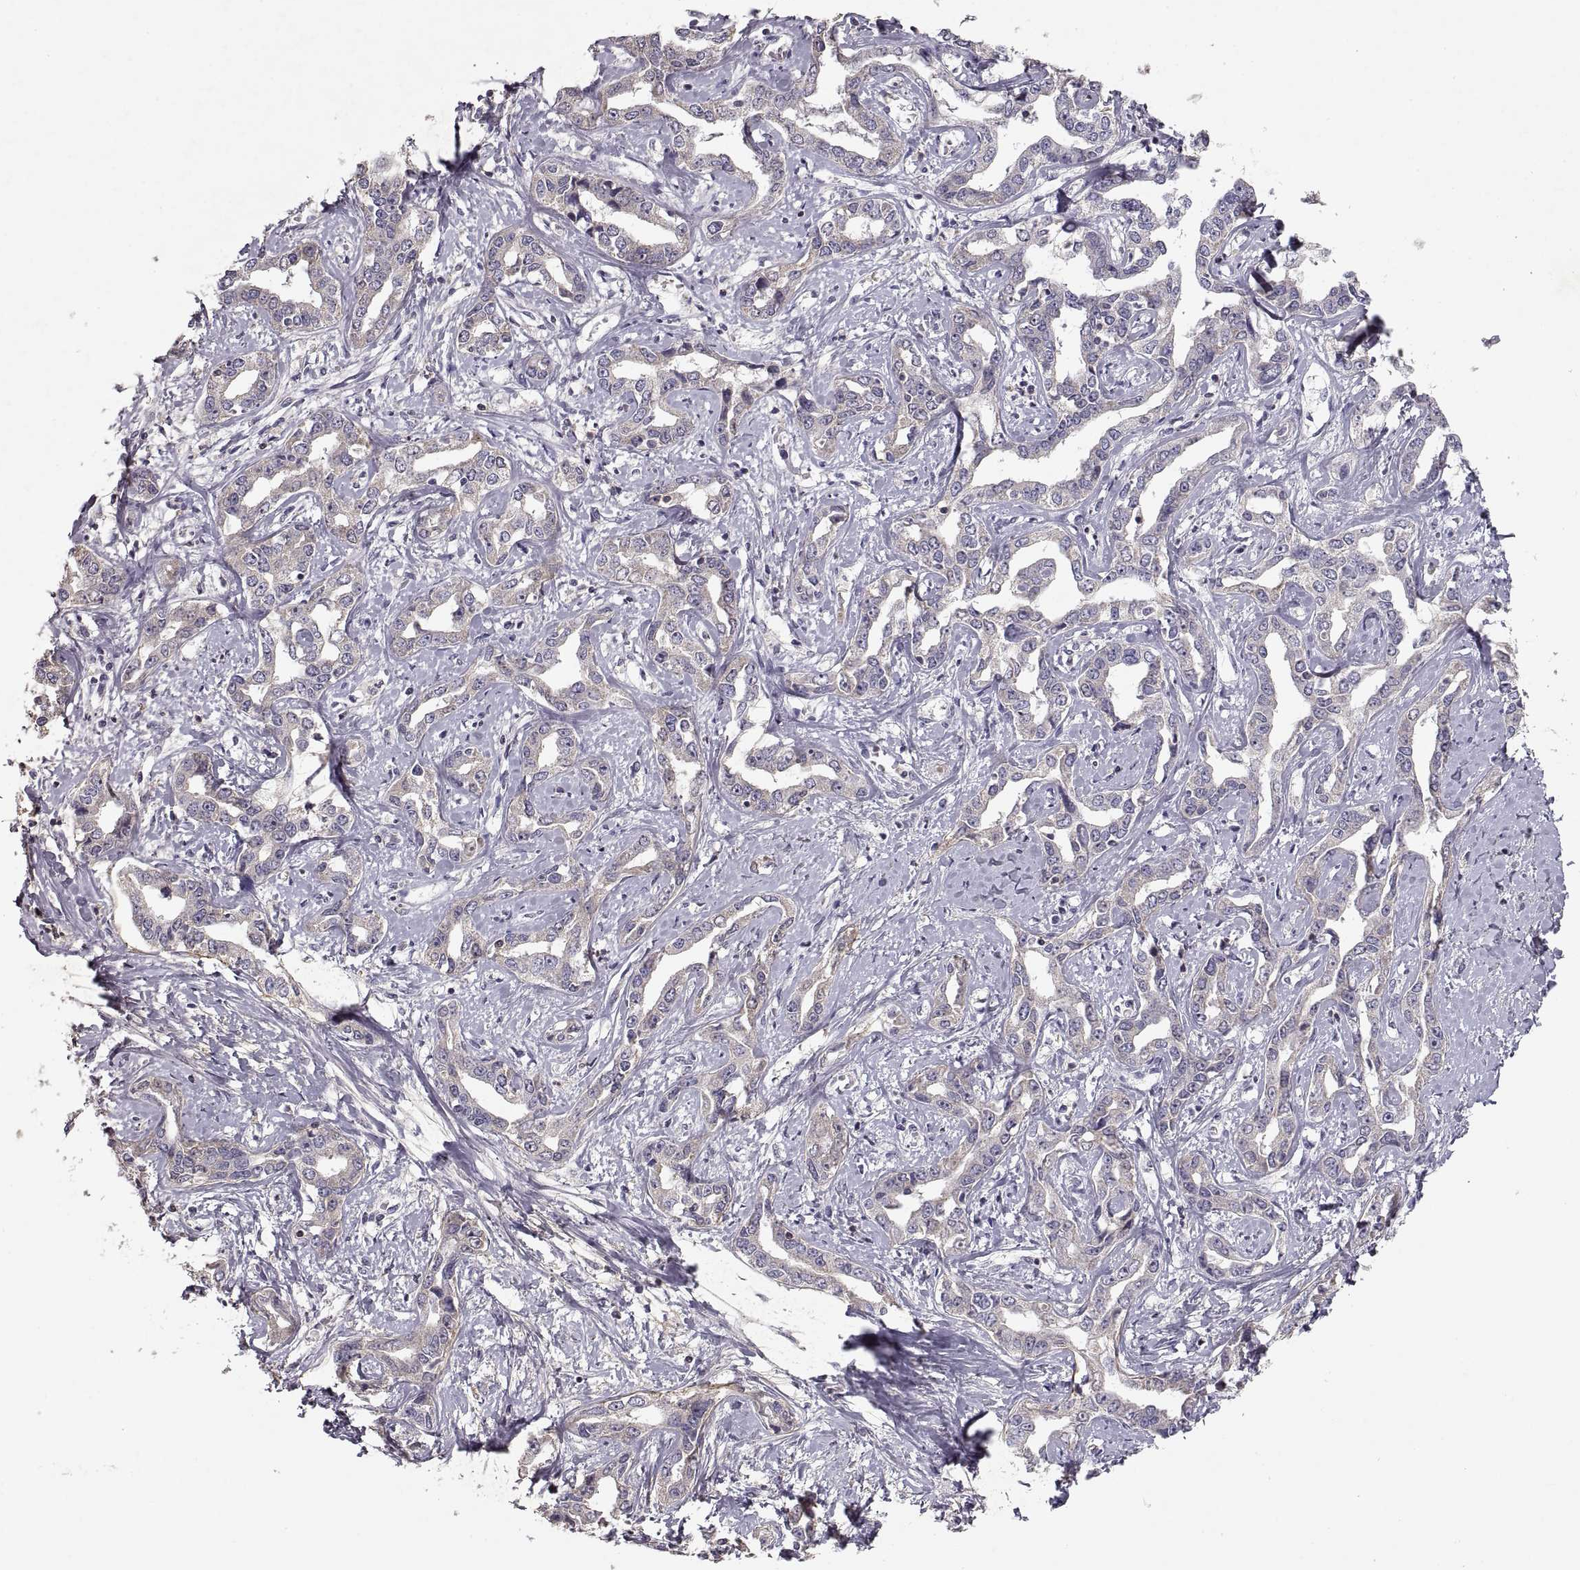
{"staining": {"intensity": "weak", "quantity": ">75%", "location": "cytoplasmic/membranous"}, "tissue": "liver cancer", "cell_type": "Tumor cells", "image_type": "cancer", "snomed": [{"axis": "morphology", "description": "Cholangiocarcinoma"}, {"axis": "topography", "description": "Liver"}], "caption": "Approximately >75% of tumor cells in human liver cancer exhibit weak cytoplasmic/membranous protein staining as visualized by brown immunohistochemical staining.", "gene": "ADAM11", "patient": {"sex": "male", "age": 59}}